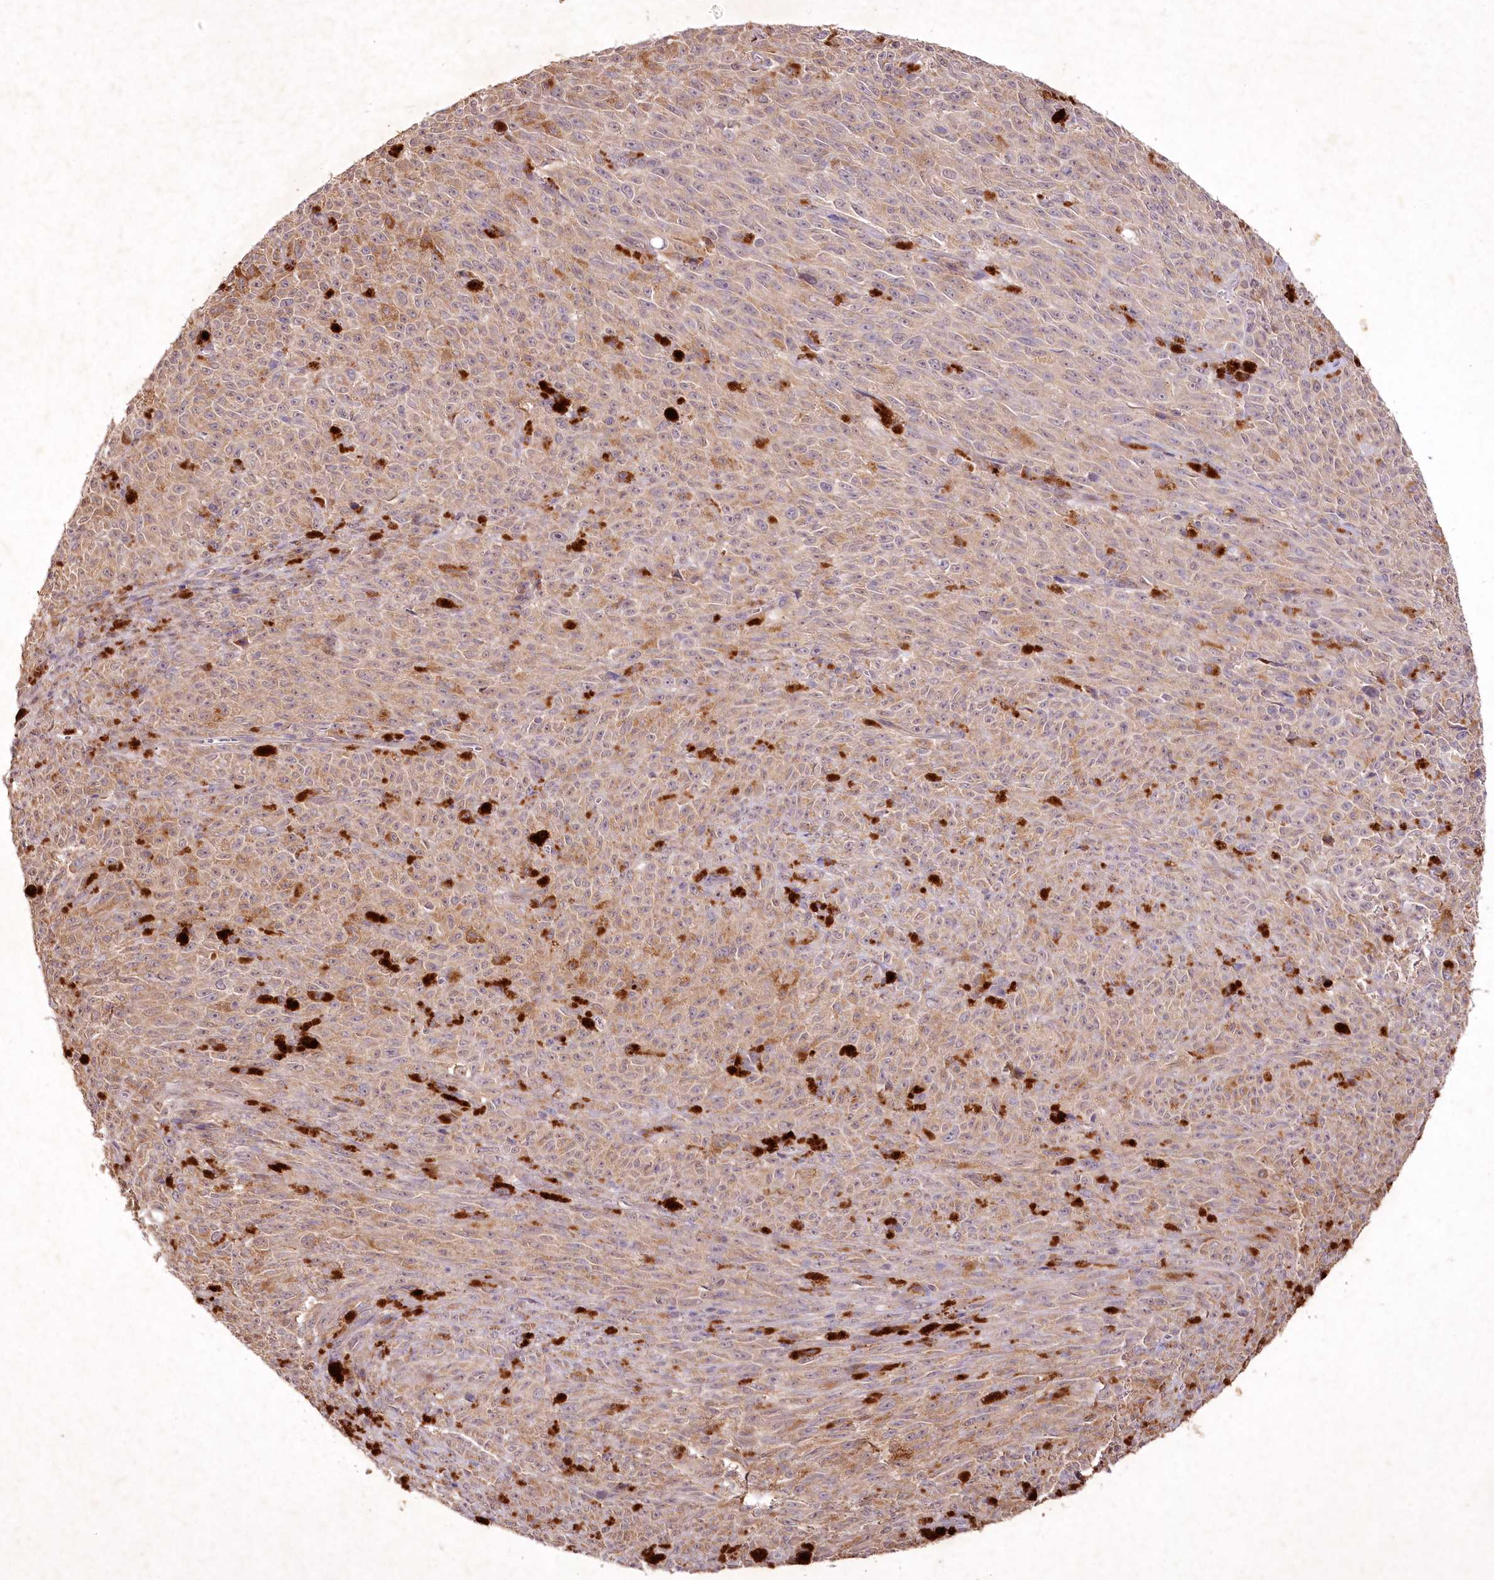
{"staining": {"intensity": "weak", "quantity": "<25%", "location": "cytoplasmic/membranous"}, "tissue": "melanoma", "cell_type": "Tumor cells", "image_type": "cancer", "snomed": [{"axis": "morphology", "description": "Malignant melanoma, NOS"}, {"axis": "topography", "description": "Skin"}], "caption": "IHC of malignant melanoma demonstrates no expression in tumor cells. (DAB (3,3'-diaminobenzidine) immunohistochemistry (IHC) with hematoxylin counter stain).", "gene": "IRAK1BP1", "patient": {"sex": "female", "age": 82}}